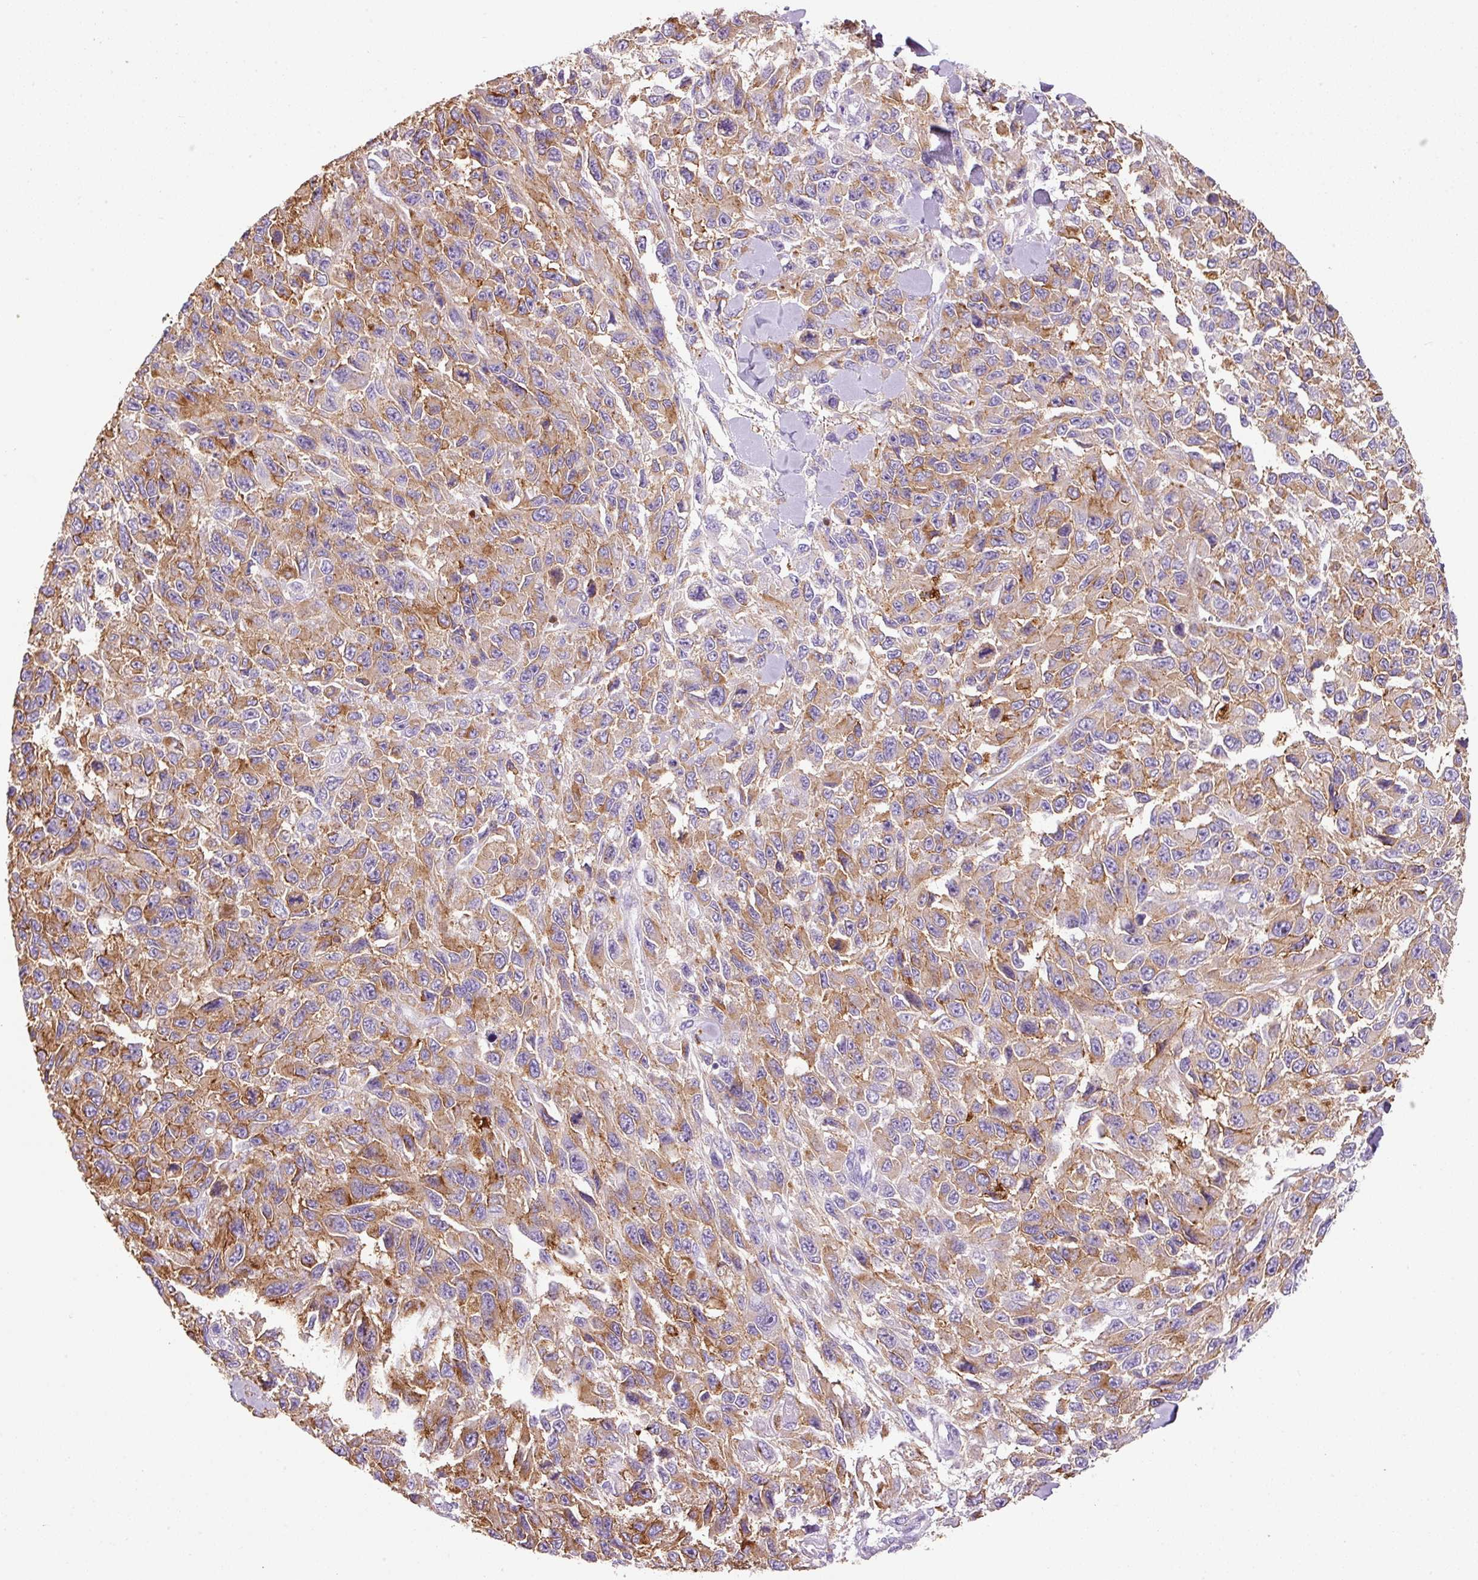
{"staining": {"intensity": "moderate", "quantity": "25%-75%", "location": "cytoplasmic/membranous"}, "tissue": "melanoma", "cell_type": "Tumor cells", "image_type": "cancer", "snomed": [{"axis": "morphology", "description": "Malignant melanoma, NOS"}, {"axis": "topography", "description": "Skin"}], "caption": "IHC histopathology image of human malignant melanoma stained for a protein (brown), which displays medium levels of moderate cytoplasmic/membranous positivity in approximately 25%-75% of tumor cells.", "gene": "TMC8", "patient": {"sex": "female", "age": 96}}